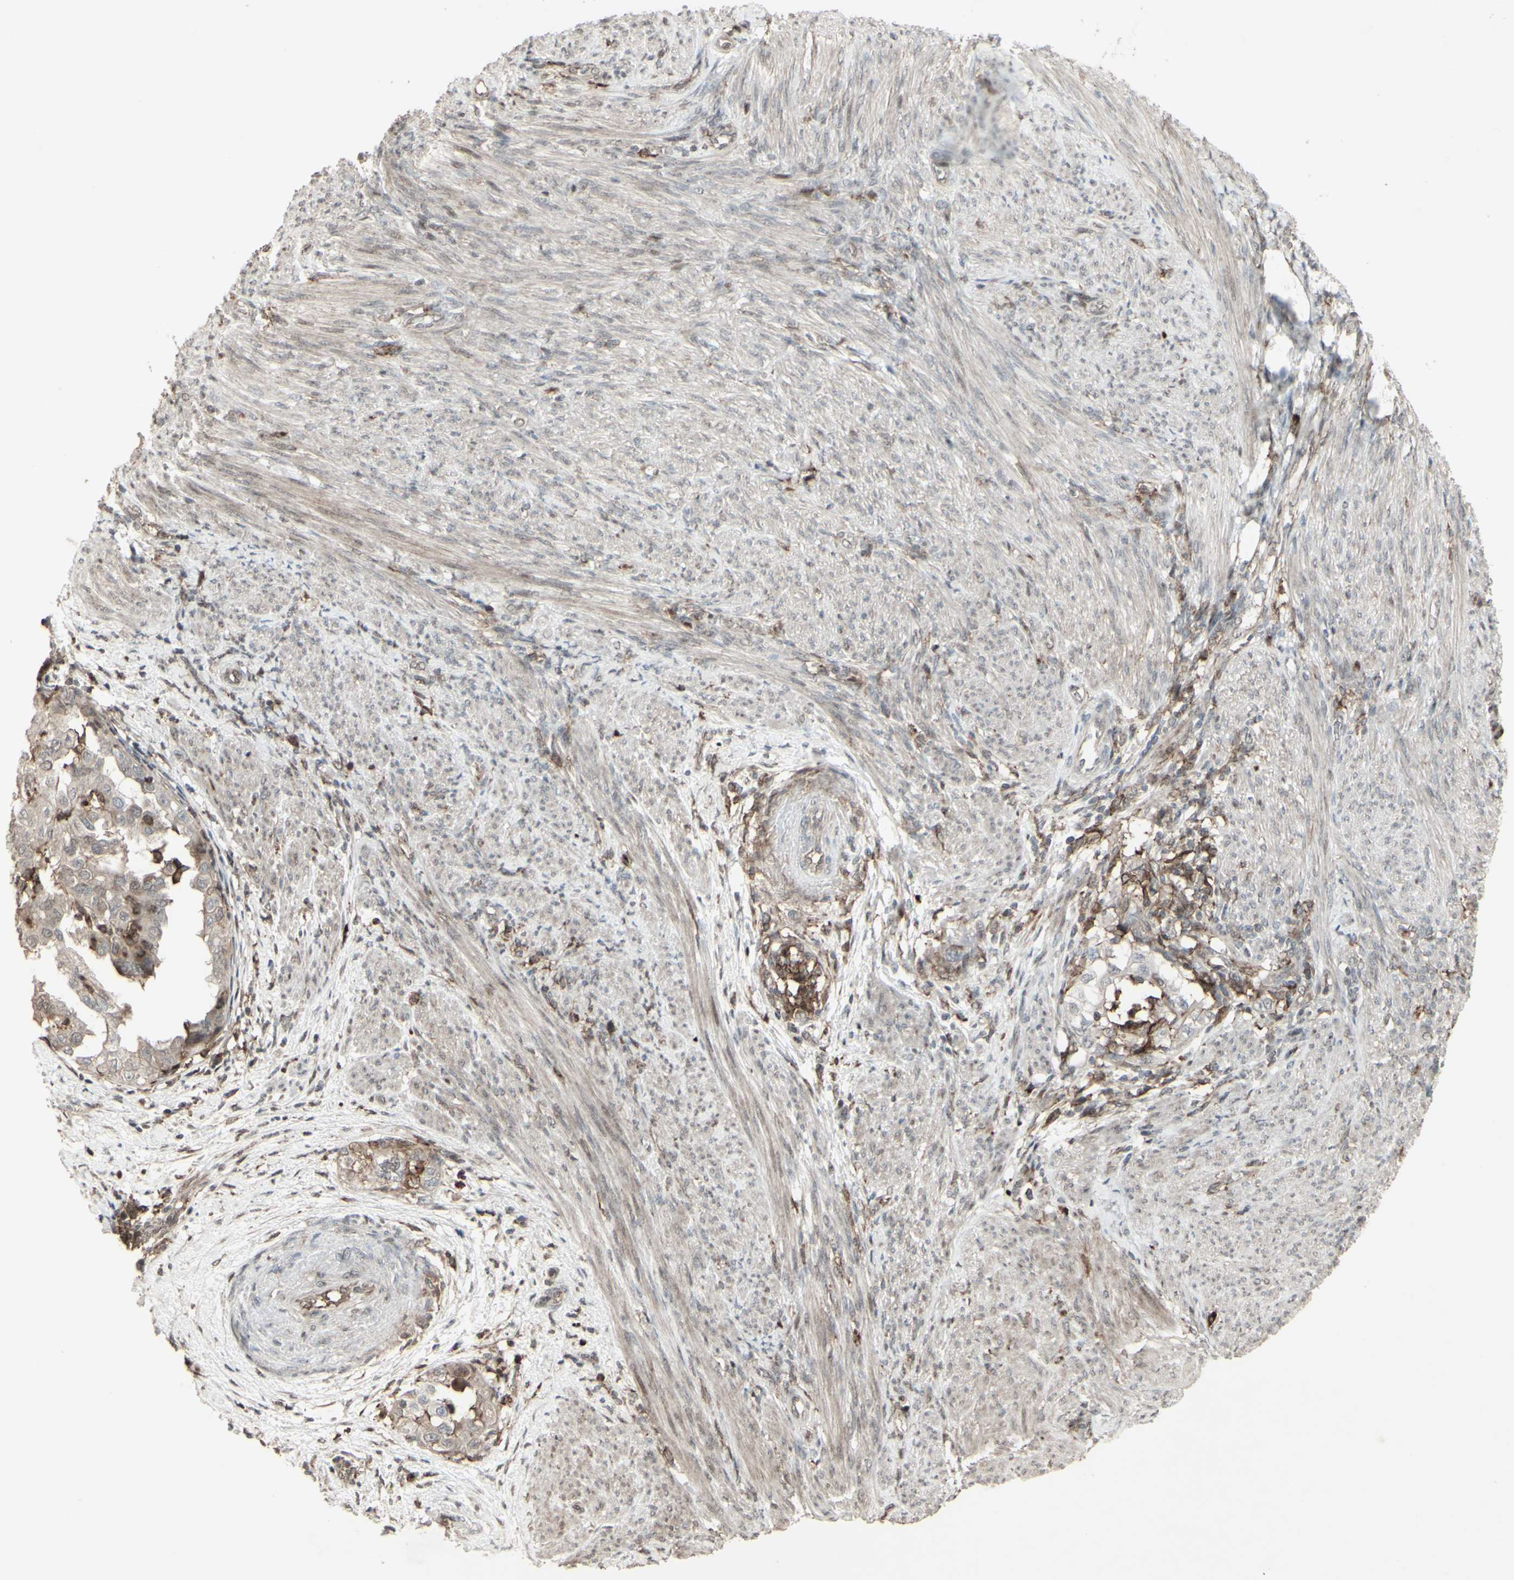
{"staining": {"intensity": "weak", "quantity": ">75%", "location": "cytoplasmic/membranous"}, "tissue": "endometrial cancer", "cell_type": "Tumor cells", "image_type": "cancer", "snomed": [{"axis": "morphology", "description": "Adenocarcinoma, NOS"}, {"axis": "topography", "description": "Endometrium"}], "caption": "DAB (3,3'-diaminobenzidine) immunohistochemical staining of adenocarcinoma (endometrial) displays weak cytoplasmic/membranous protein staining in approximately >75% of tumor cells.", "gene": "CD33", "patient": {"sex": "female", "age": 85}}